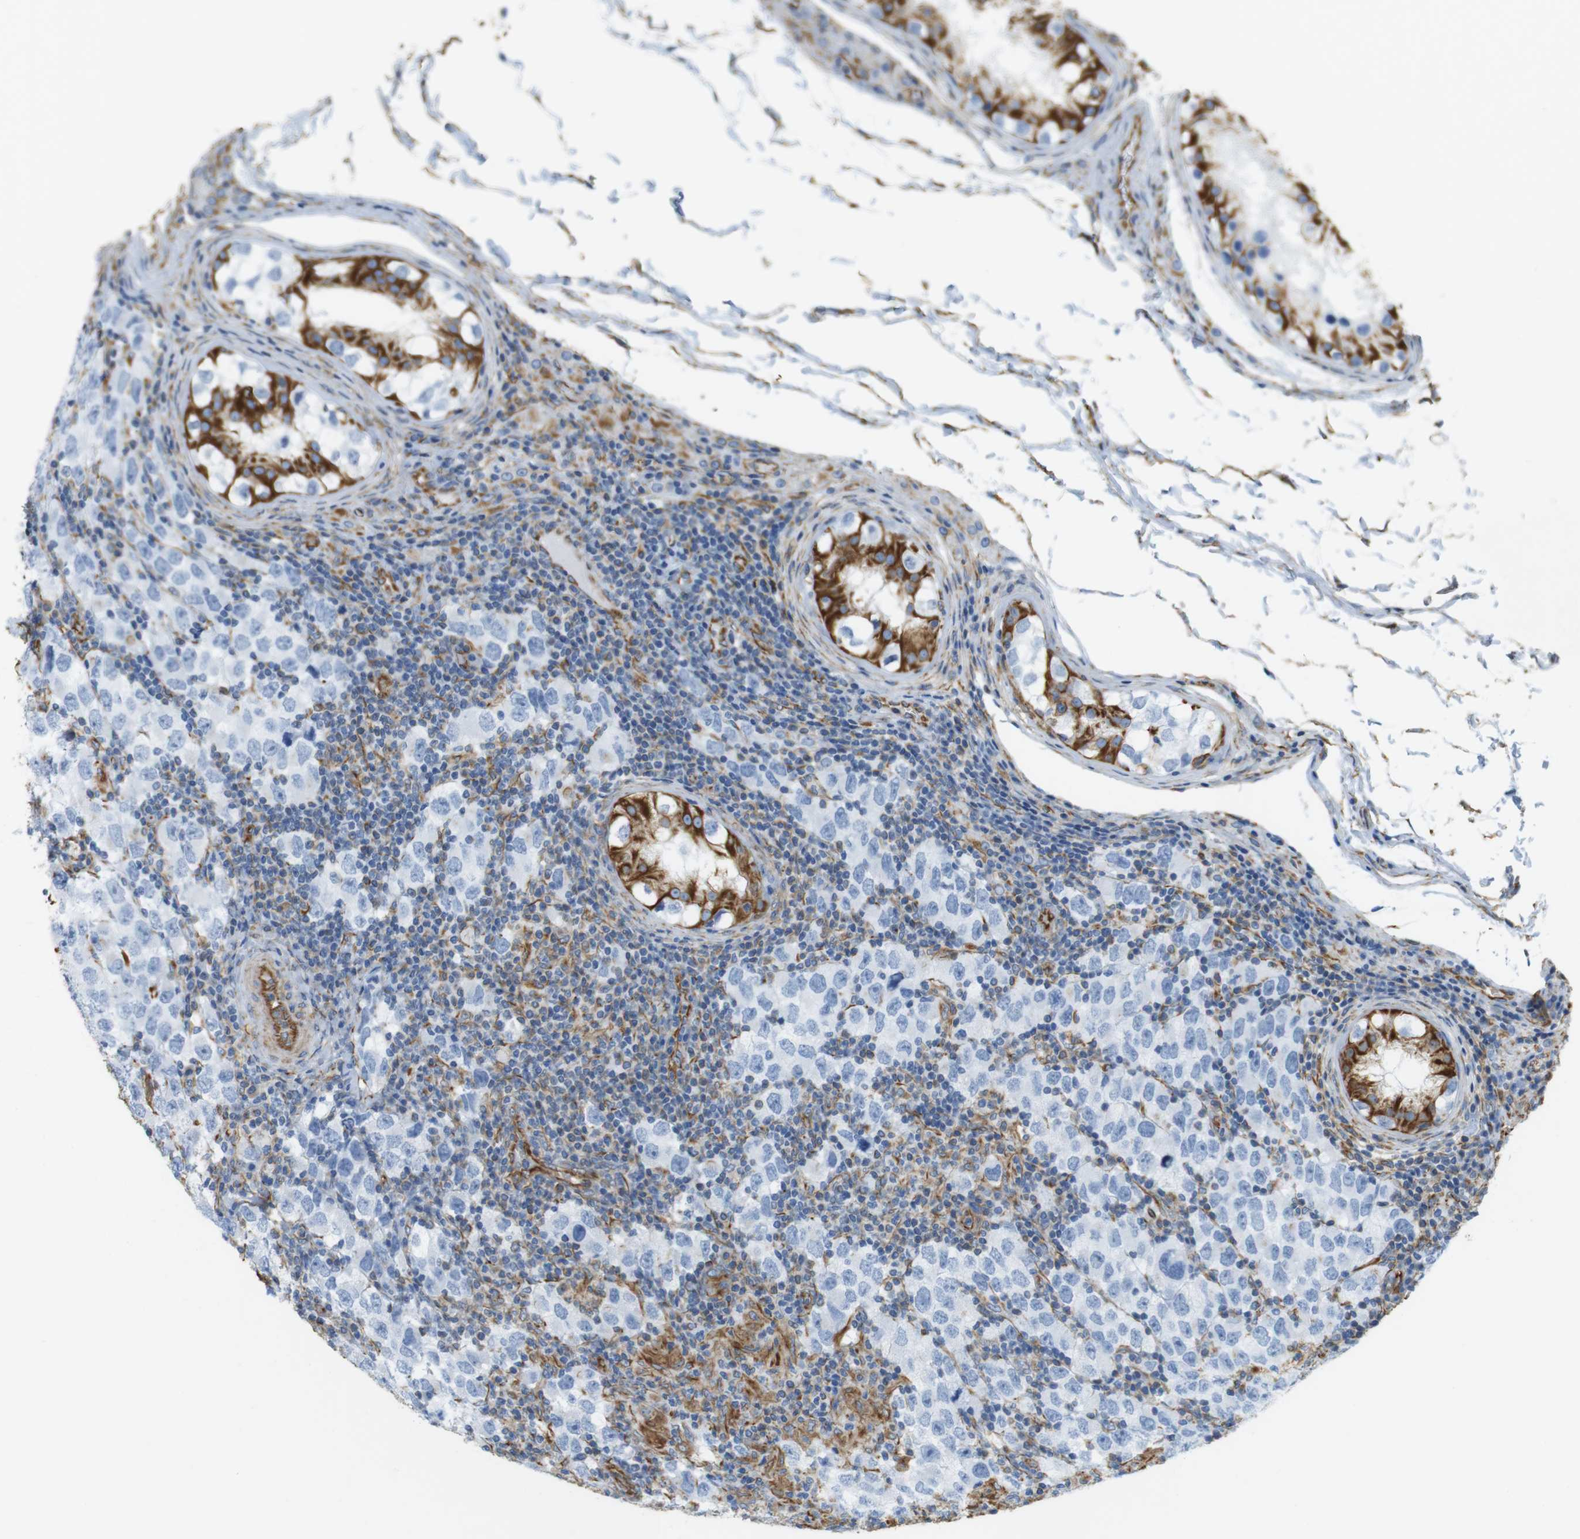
{"staining": {"intensity": "negative", "quantity": "none", "location": "none"}, "tissue": "testis cancer", "cell_type": "Tumor cells", "image_type": "cancer", "snomed": [{"axis": "morphology", "description": "Carcinoma, Embryonal, NOS"}, {"axis": "topography", "description": "Testis"}], "caption": "The immunohistochemistry (IHC) micrograph has no significant expression in tumor cells of testis cancer (embryonal carcinoma) tissue.", "gene": "MS4A10", "patient": {"sex": "male", "age": 21}}